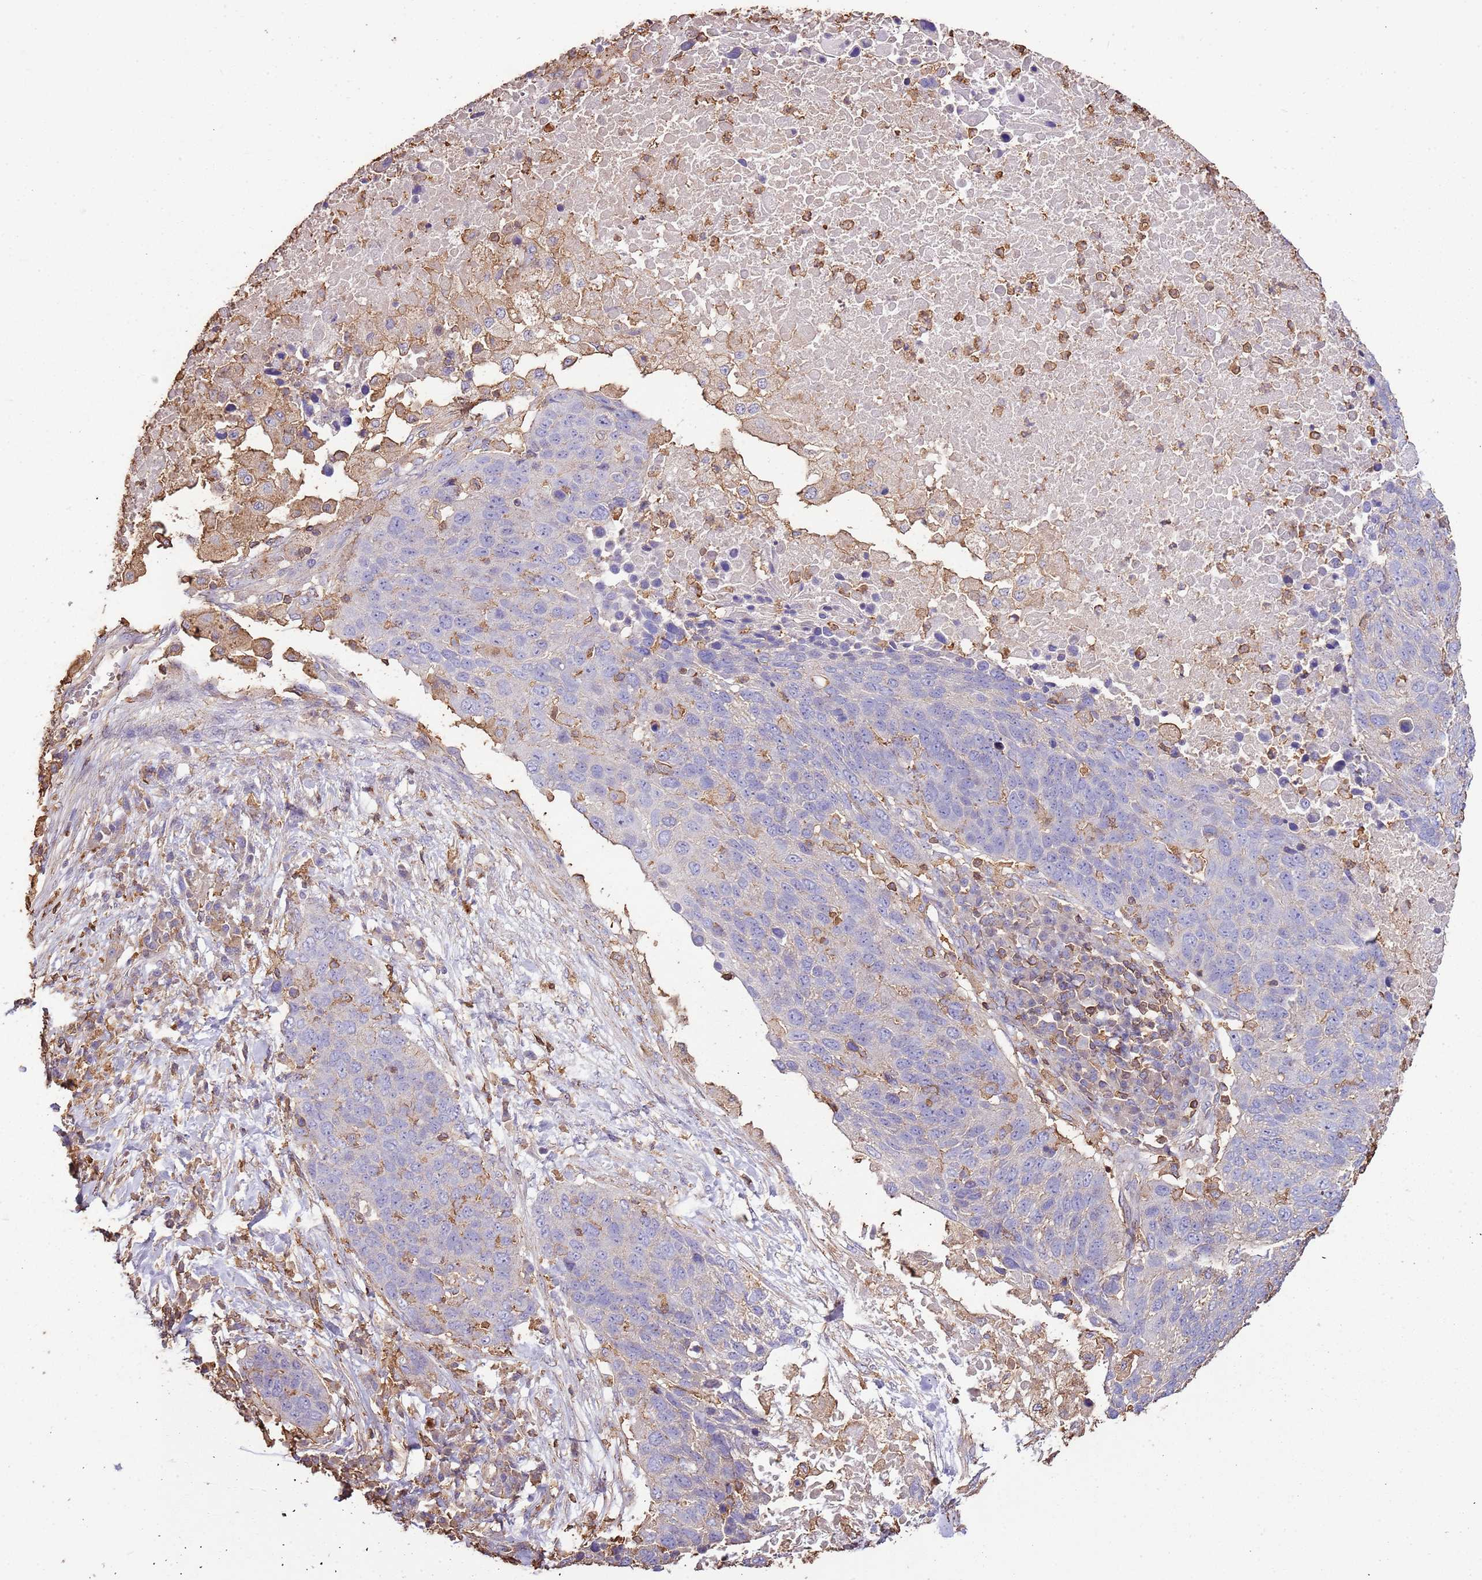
{"staining": {"intensity": "negative", "quantity": "none", "location": "none"}, "tissue": "lung cancer", "cell_type": "Tumor cells", "image_type": "cancer", "snomed": [{"axis": "morphology", "description": "Normal tissue, NOS"}, {"axis": "morphology", "description": "Squamous cell carcinoma, NOS"}, {"axis": "topography", "description": "Lymph node"}, {"axis": "topography", "description": "Lung"}], "caption": "Immunohistochemistry (IHC) of lung cancer (squamous cell carcinoma) exhibits no staining in tumor cells.", "gene": "ARL10", "patient": {"sex": "male", "age": 66}}